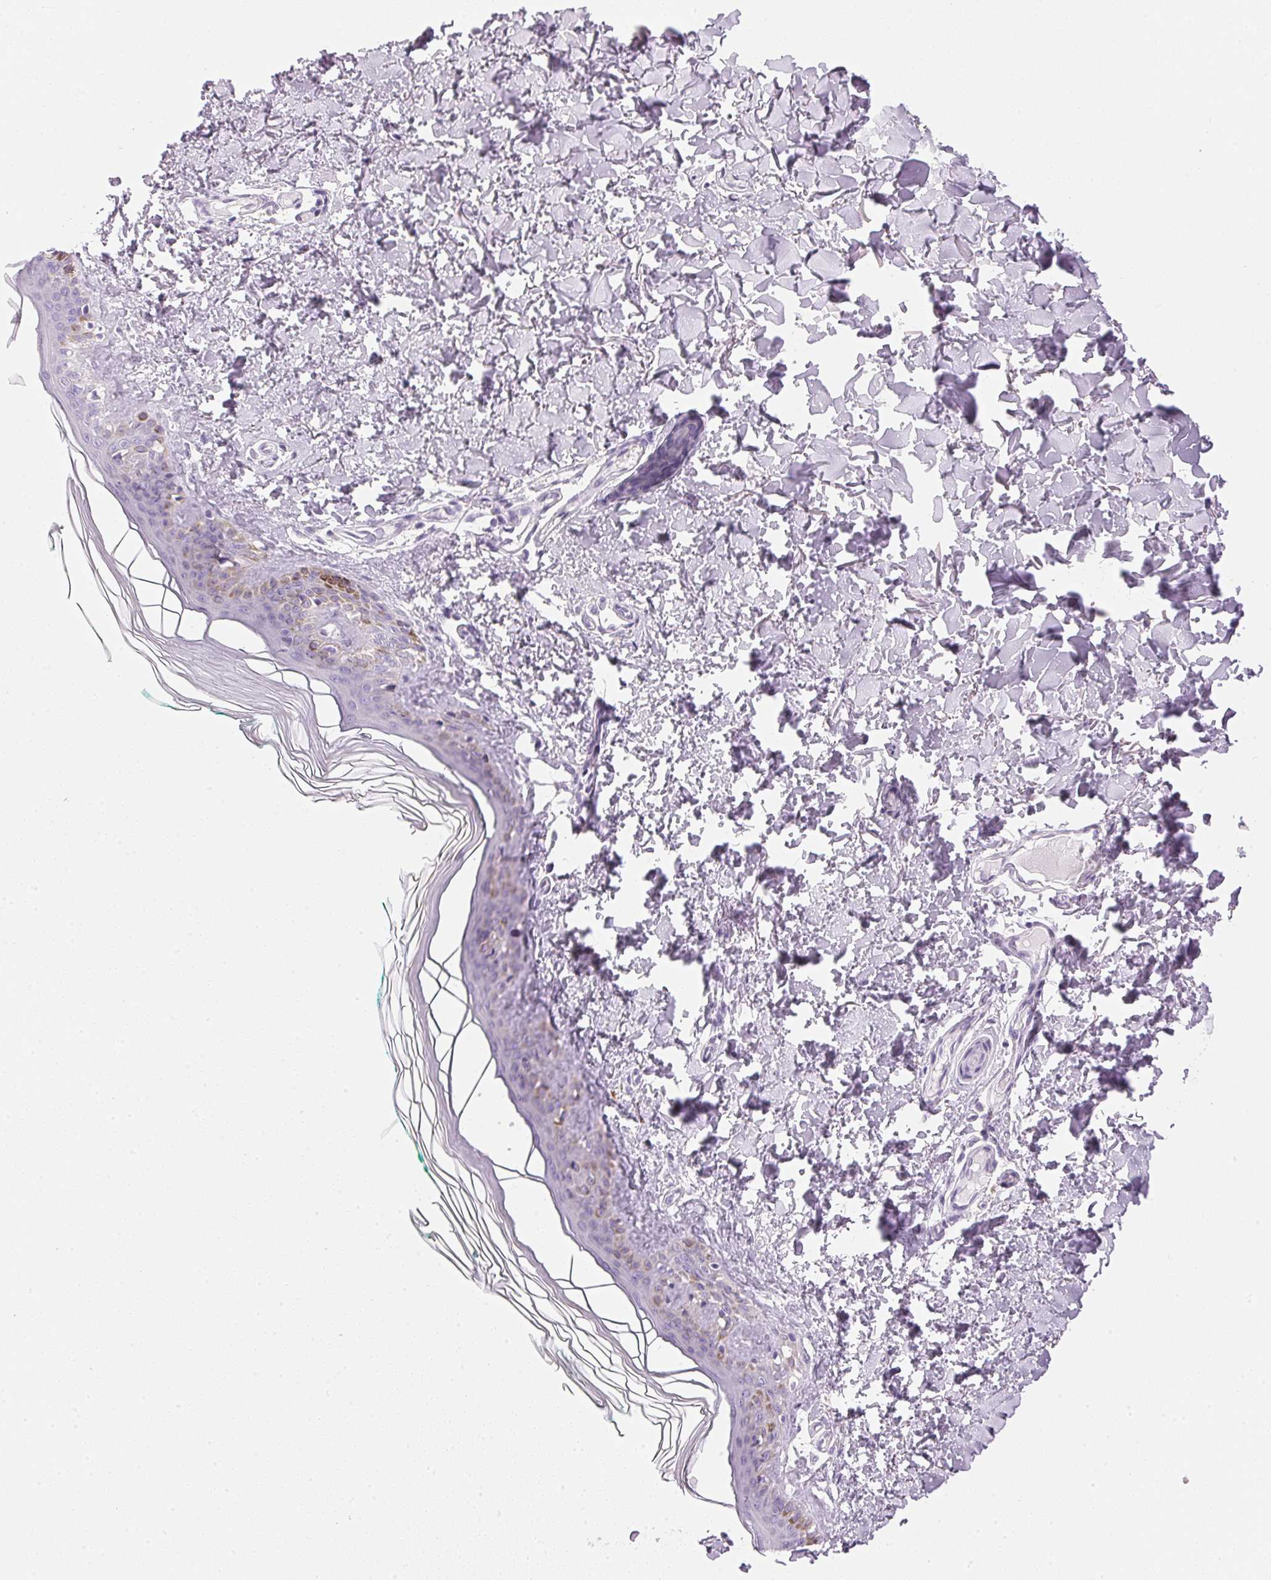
{"staining": {"intensity": "negative", "quantity": "none", "location": "none"}, "tissue": "skin", "cell_type": "Fibroblasts", "image_type": "normal", "snomed": [{"axis": "morphology", "description": "Normal tissue, NOS"}, {"axis": "topography", "description": "Skin"}, {"axis": "topography", "description": "Peripheral nerve tissue"}], "caption": "Immunohistochemical staining of benign skin exhibits no significant staining in fibroblasts.", "gene": "IGFBP1", "patient": {"sex": "female", "age": 45}}